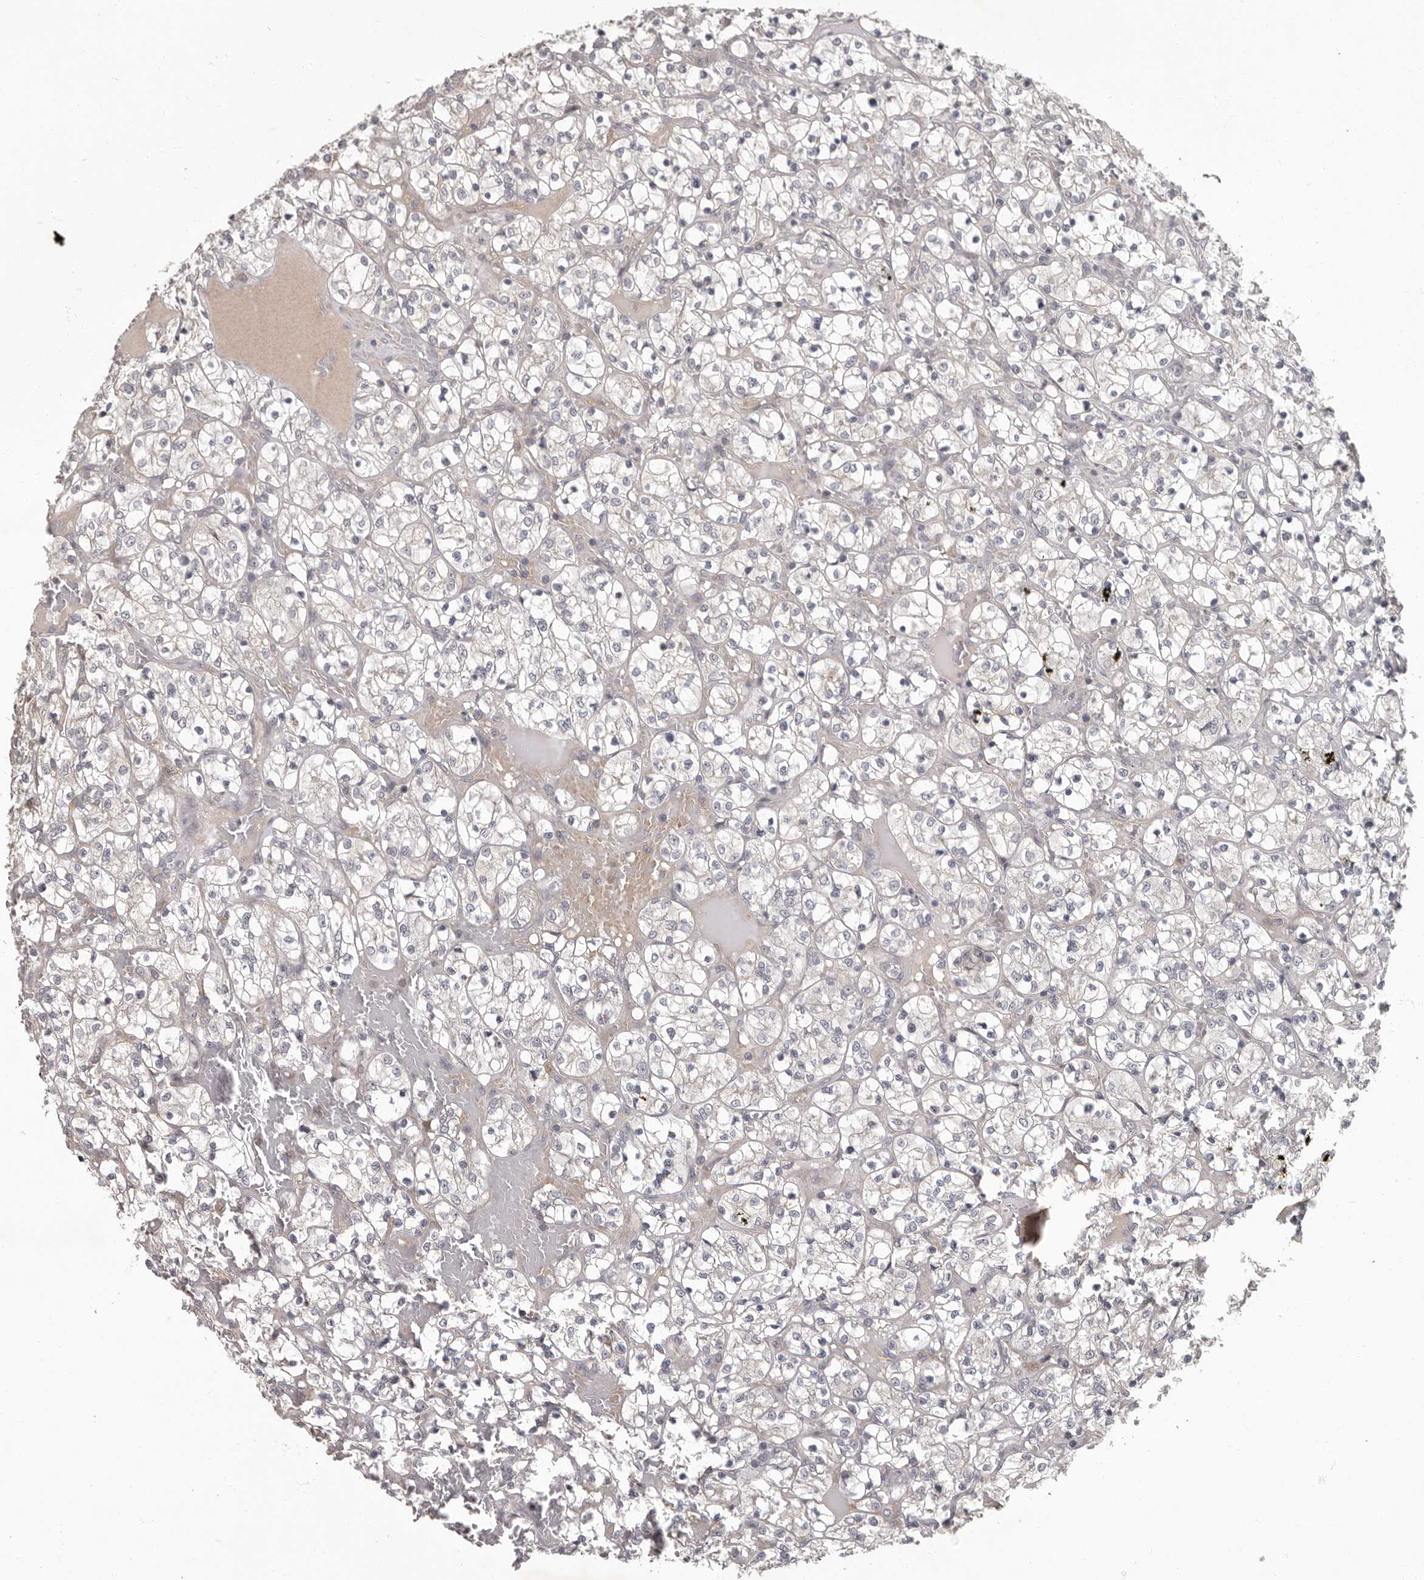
{"staining": {"intensity": "negative", "quantity": "none", "location": "none"}, "tissue": "renal cancer", "cell_type": "Tumor cells", "image_type": "cancer", "snomed": [{"axis": "morphology", "description": "Adenocarcinoma, NOS"}, {"axis": "topography", "description": "Kidney"}], "caption": "Tumor cells show no significant positivity in renal cancer (adenocarcinoma). (DAB (3,3'-diaminobenzidine) immunohistochemistry (IHC) visualized using brightfield microscopy, high magnification).", "gene": "ANKRD44", "patient": {"sex": "female", "age": 69}}